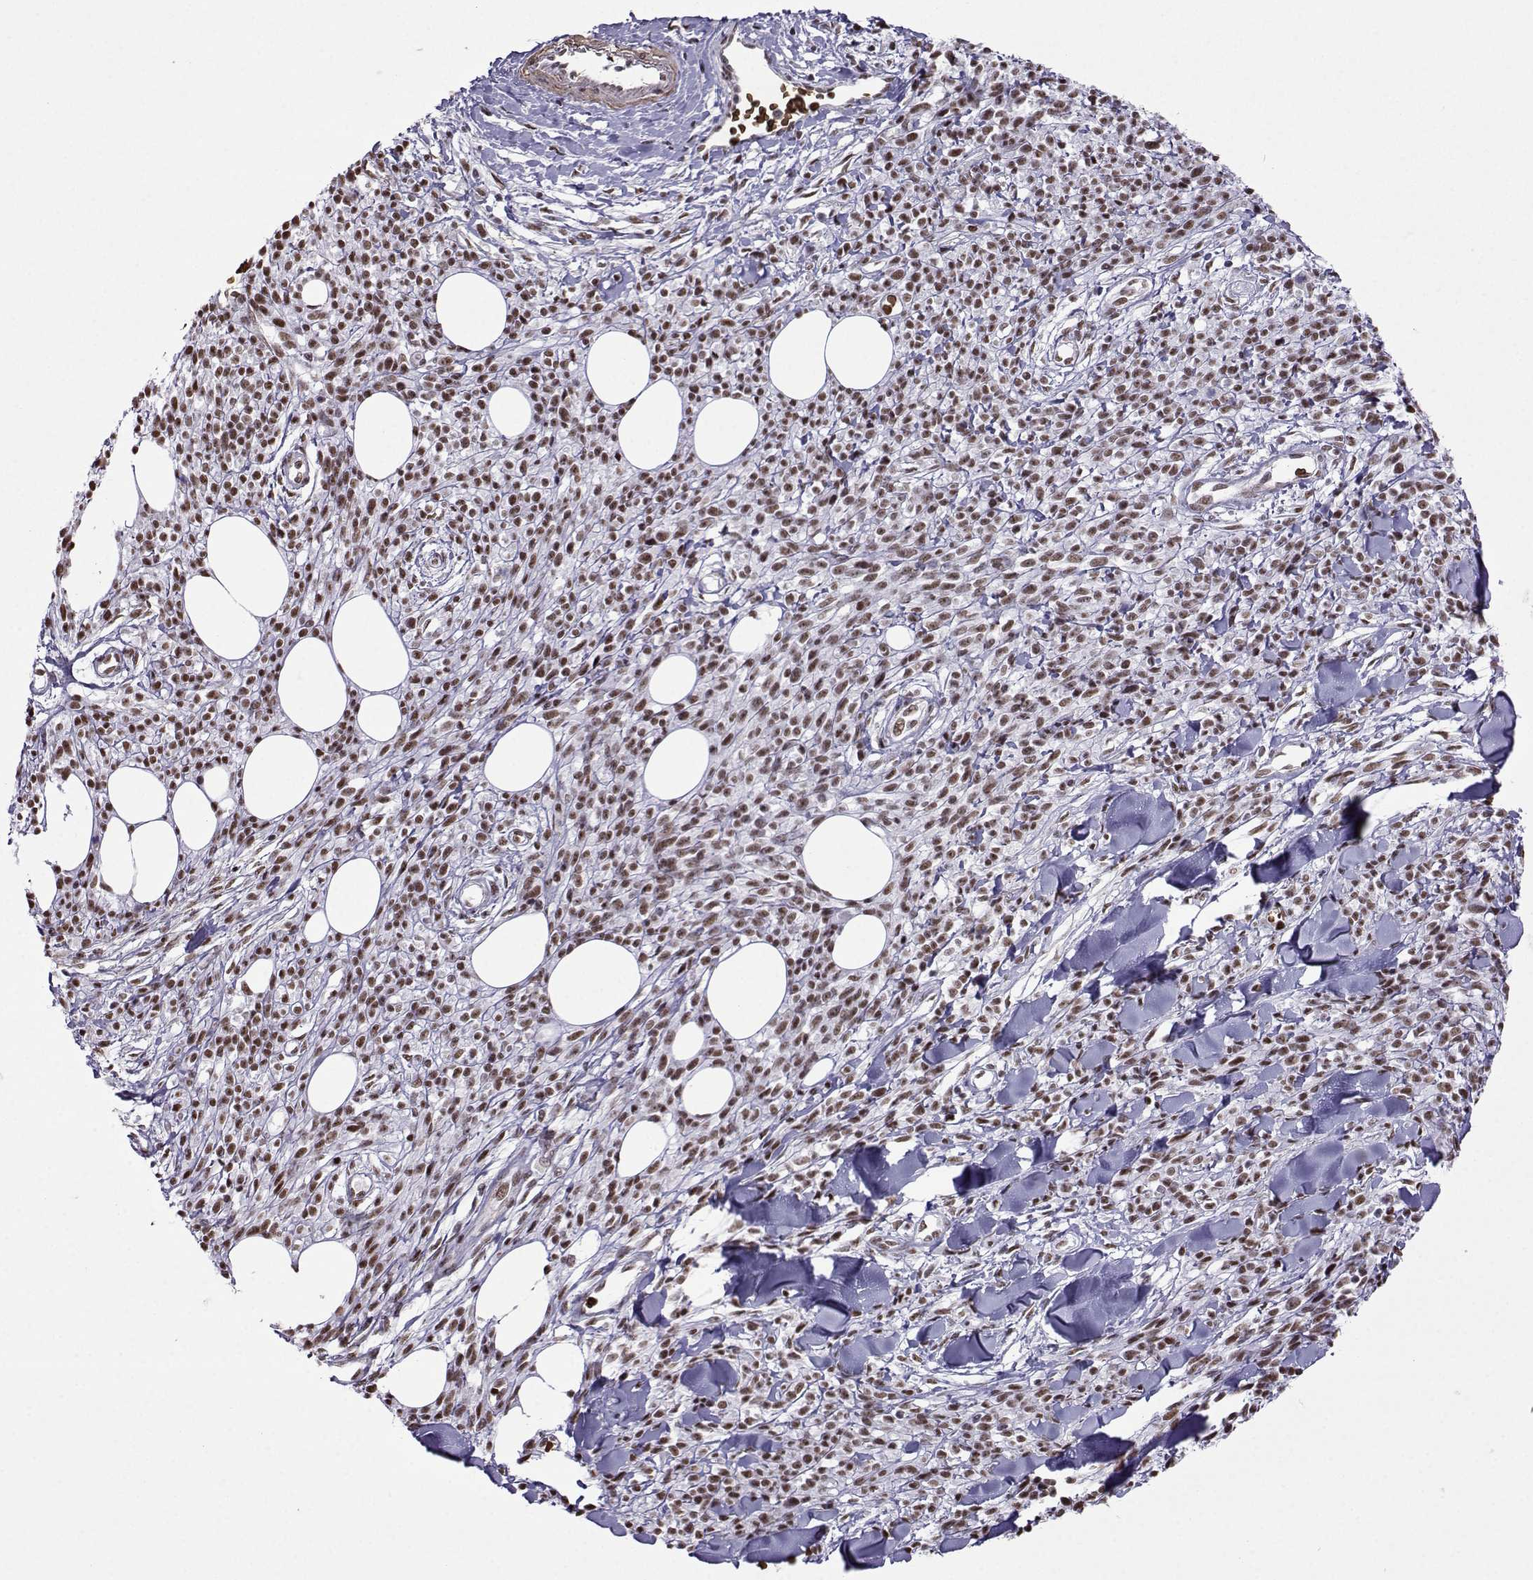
{"staining": {"intensity": "moderate", "quantity": ">75%", "location": "nuclear"}, "tissue": "melanoma", "cell_type": "Tumor cells", "image_type": "cancer", "snomed": [{"axis": "morphology", "description": "Malignant melanoma, NOS"}, {"axis": "topography", "description": "Skin"}, {"axis": "topography", "description": "Skin of trunk"}], "caption": "A photomicrograph of human melanoma stained for a protein displays moderate nuclear brown staining in tumor cells. Immunohistochemistry stains the protein in brown and the nuclei are stained blue.", "gene": "CCNK", "patient": {"sex": "male", "age": 74}}